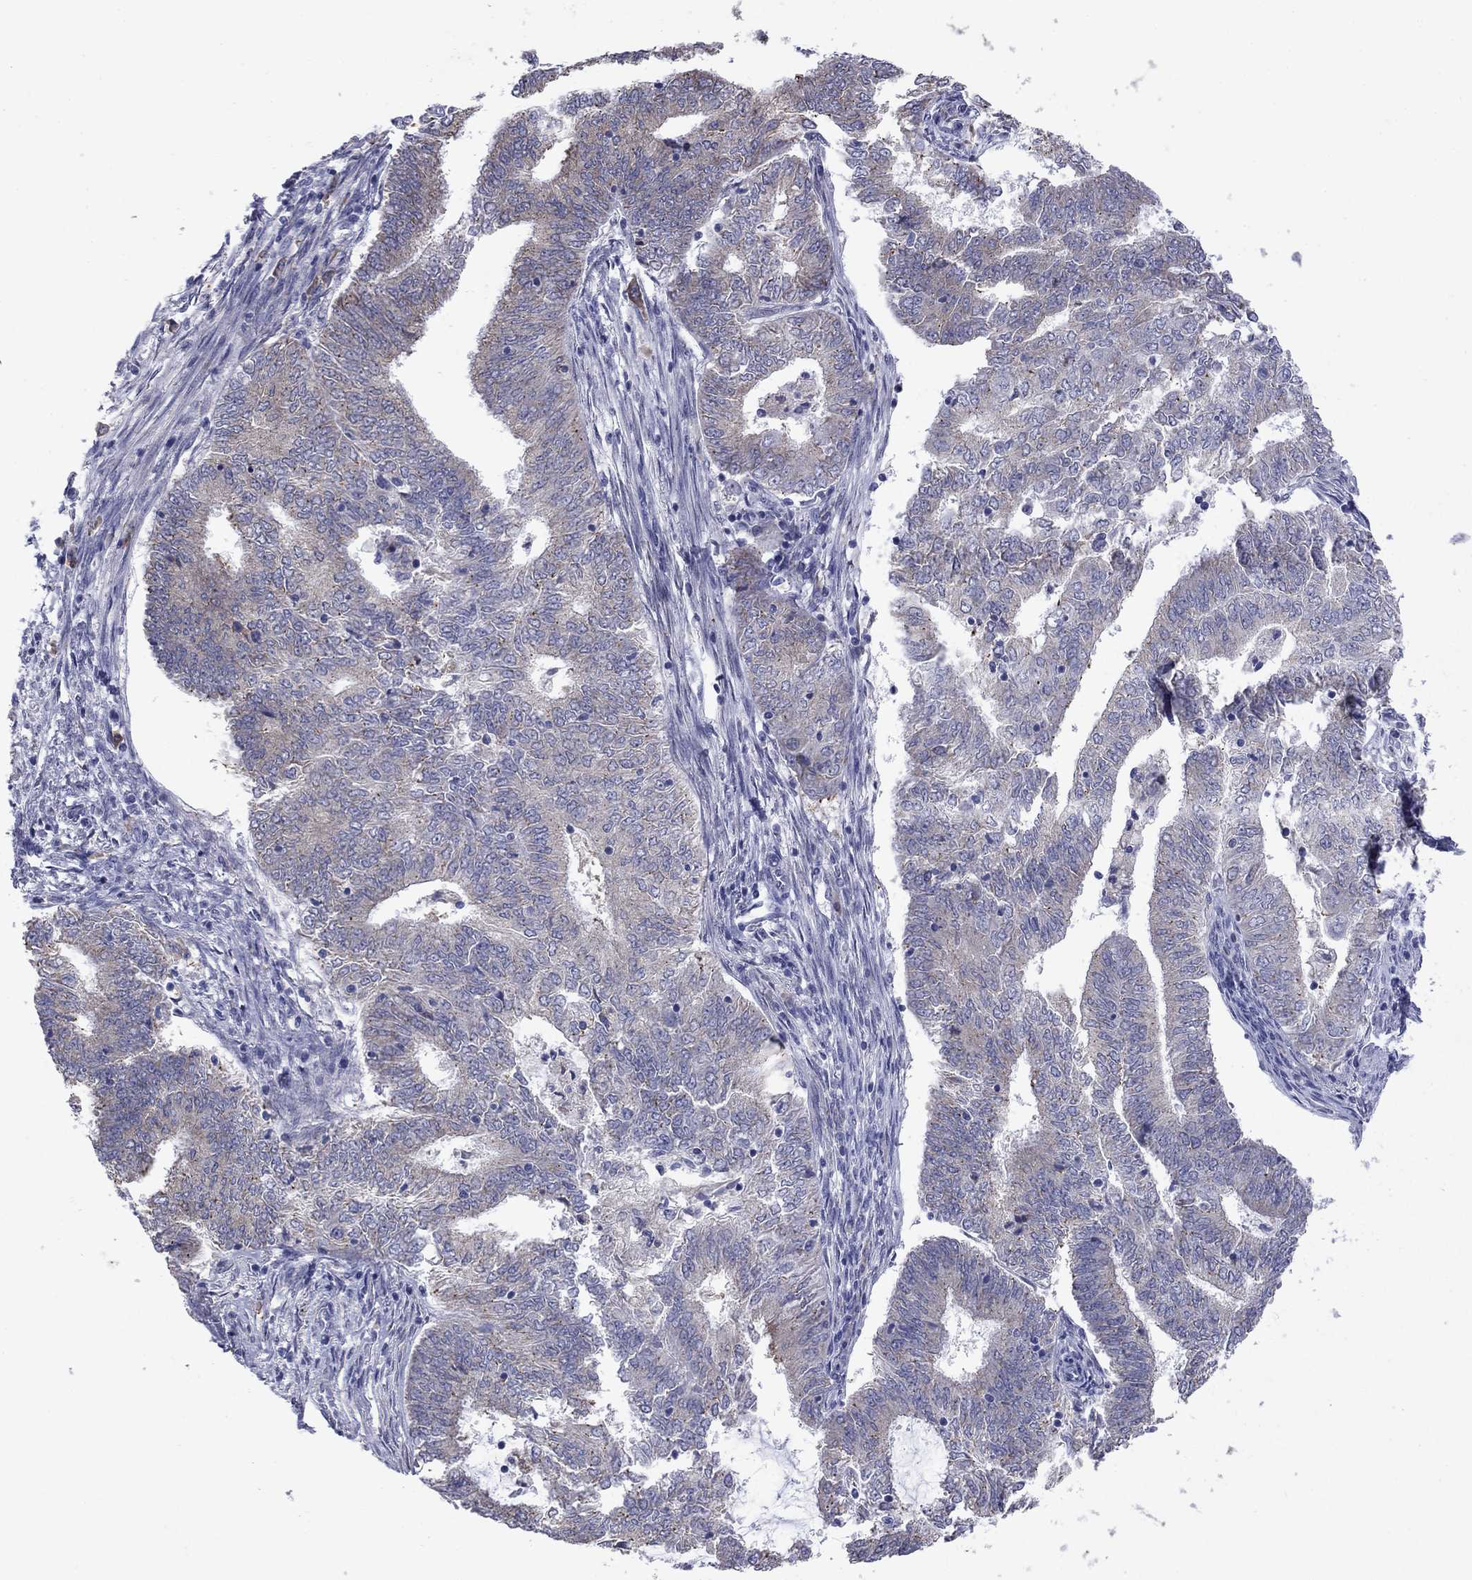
{"staining": {"intensity": "moderate", "quantity": "<25%", "location": "cytoplasmic/membranous"}, "tissue": "endometrial cancer", "cell_type": "Tumor cells", "image_type": "cancer", "snomed": [{"axis": "morphology", "description": "Adenocarcinoma, NOS"}, {"axis": "topography", "description": "Endometrium"}], "caption": "Moderate cytoplasmic/membranous positivity for a protein is seen in approximately <25% of tumor cells of endometrial cancer using immunohistochemistry (IHC).", "gene": "TMPRSS11A", "patient": {"sex": "female", "age": 62}}